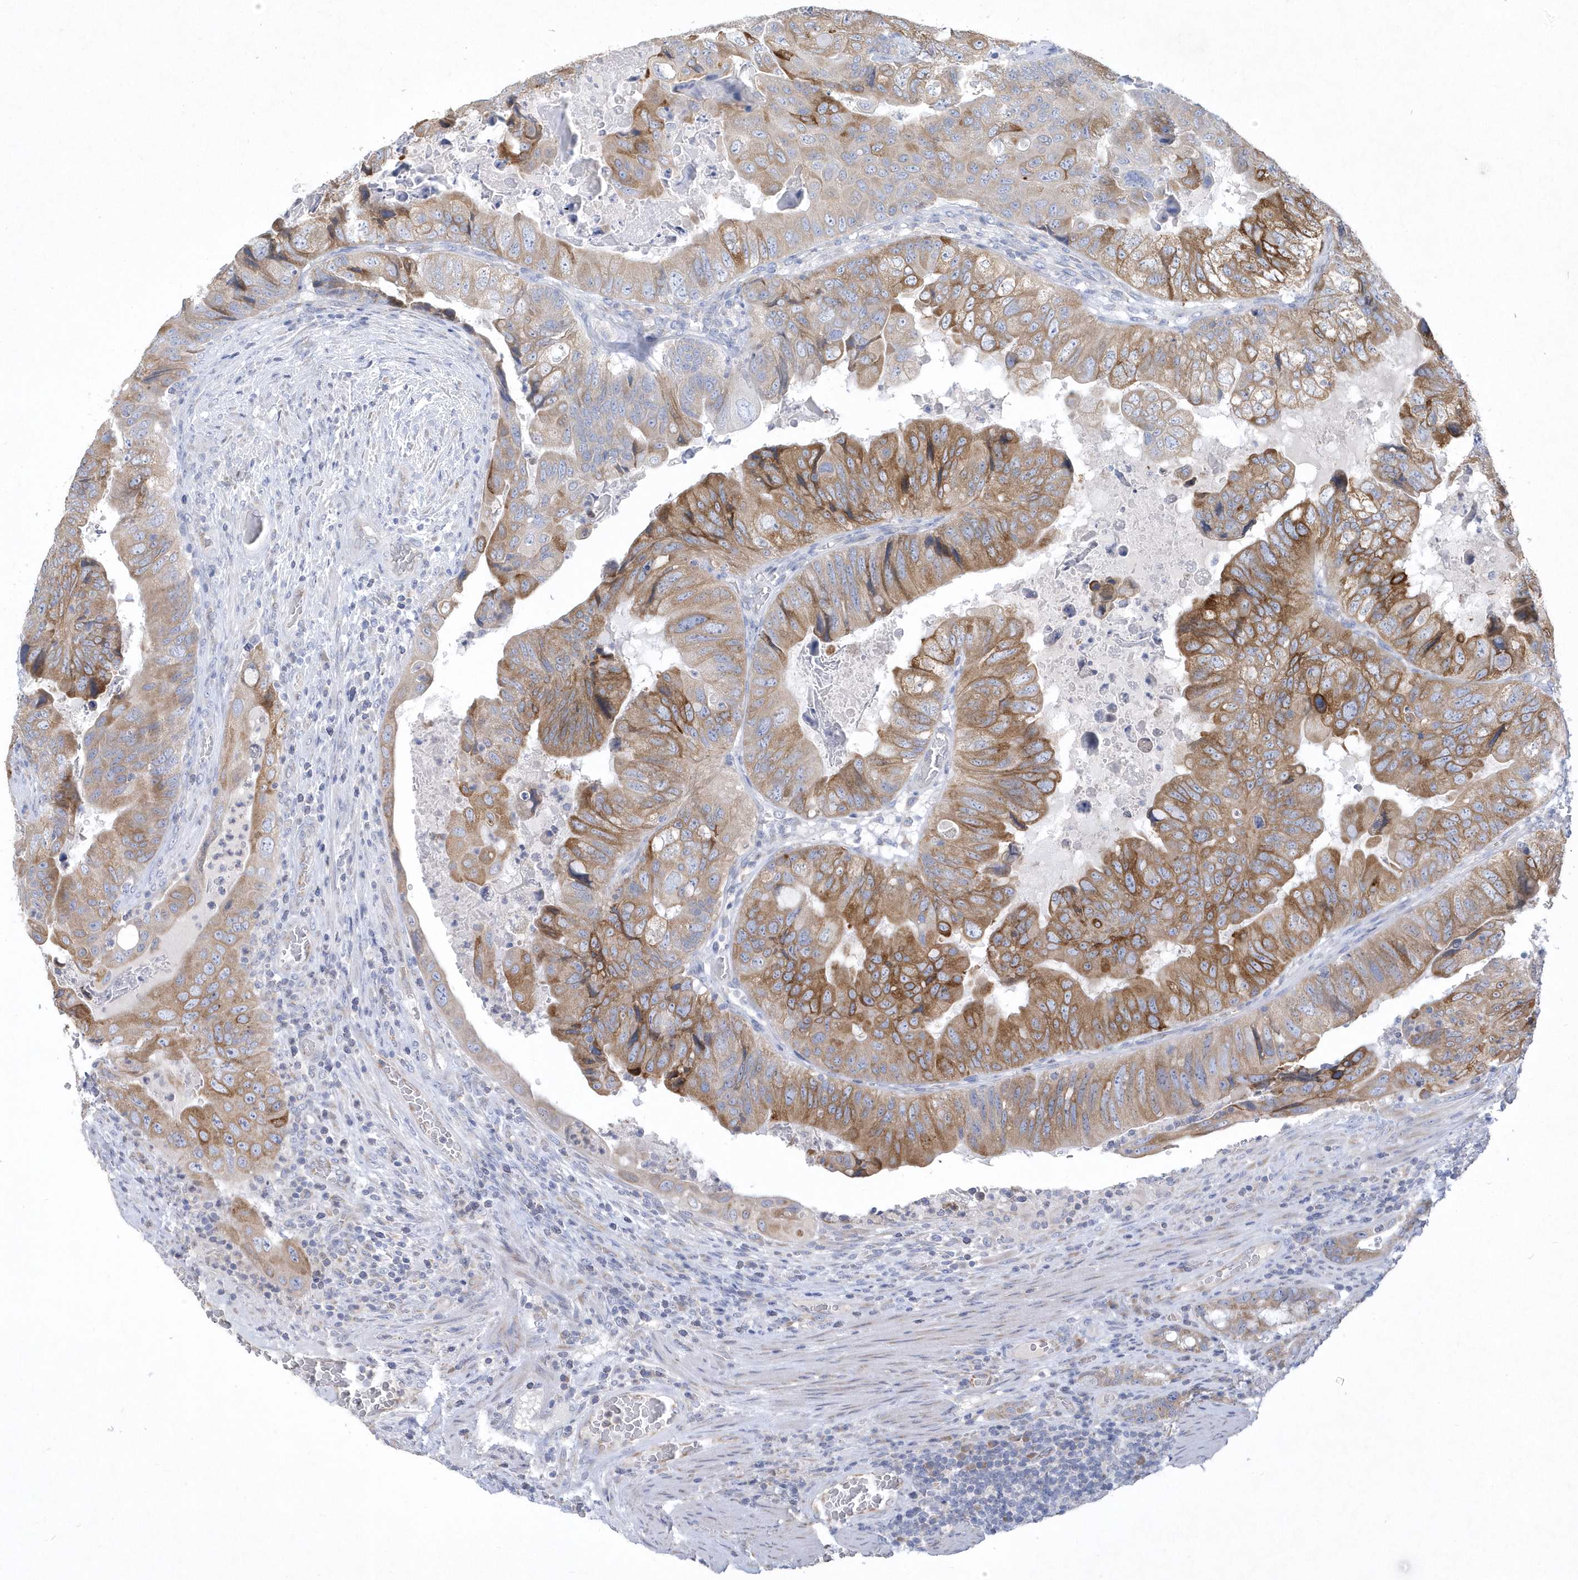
{"staining": {"intensity": "moderate", "quantity": "25%-75%", "location": "cytoplasmic/membranous"}, "tissue": "colorectal cancer", "cell_type": "Tumor cells", "image_type": "cancer", "snomed": [{"axis": "morphology", "description": "Adenocarcinoma, NOS"}, {"axis": "topography", "description": "Rectum"}], "caption": "Tumor cells demonstrate medium levels of moderate cytoplasmic/membranous positivity in about 25%-75% of cells in colorectal adenocarcinoma.", "gene": "DGAT1", "patient": {"sex": "male", "age": 63}}